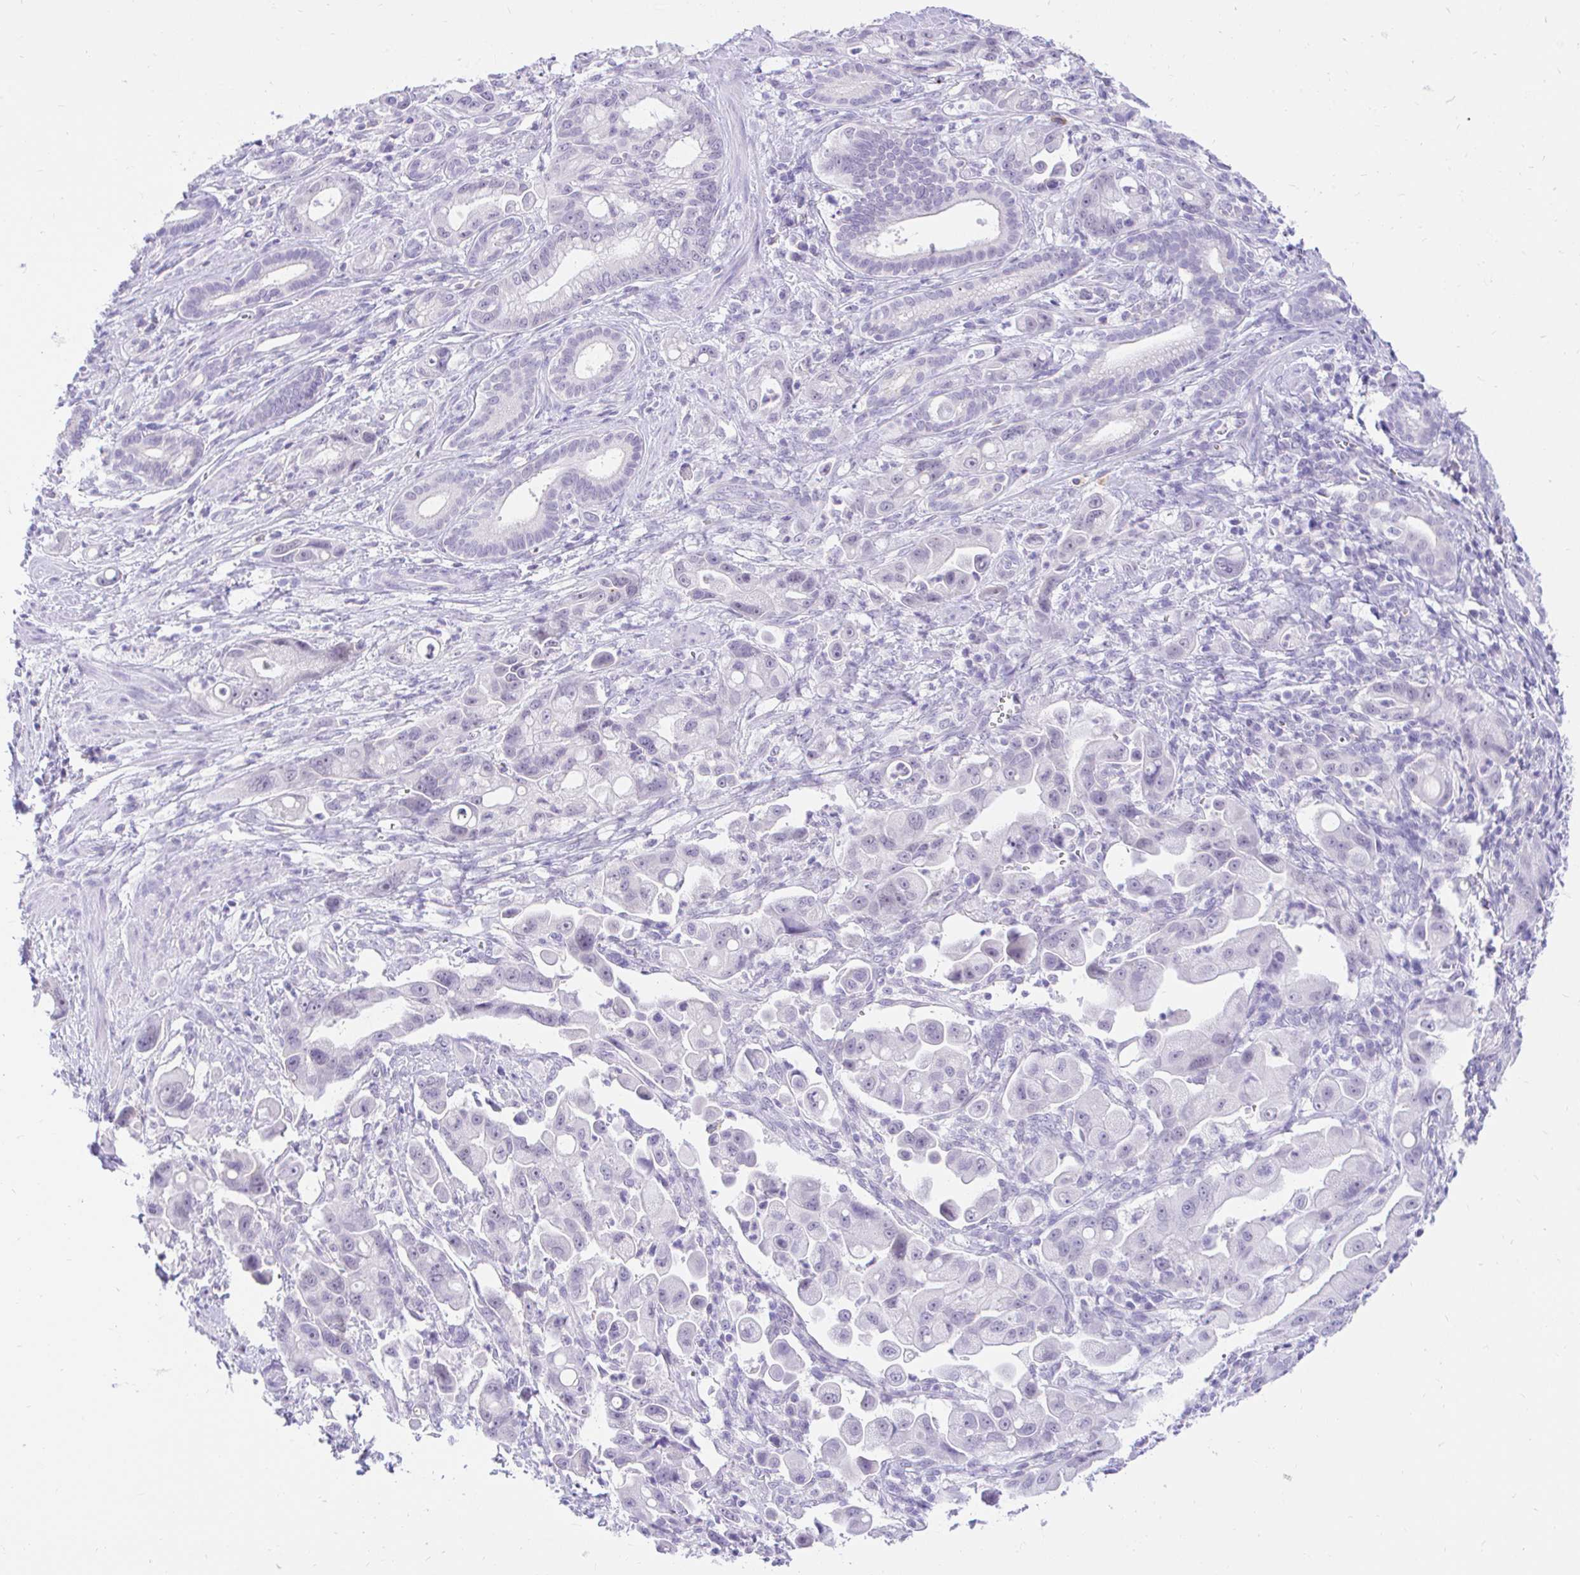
{"staining": {"intensity": "negative", "quantity": "none", "location": "none"}, "tissue": "pancreatic cancer", "cell_type": "Tumor cells", "image_type": "cancer", "snomed": [{"axis": "morphology", "description": "Adenocarcinoma, NOS"}, {"axis": "topography", "description": "Pancreas"}], "caption": "Immunohistochemical staining of adenocarcinoma (pancreatic) shows no significant expression in tumor cells. The staining was performed using DAB (3,3'-diaminobenzidine) to visualize the protein expression in brown, while the nuclei were stained in blue with hematoxylin (Magnification: 20x).", "gene": "FATE1", "patient": {"sex": "male", "age": 68}}